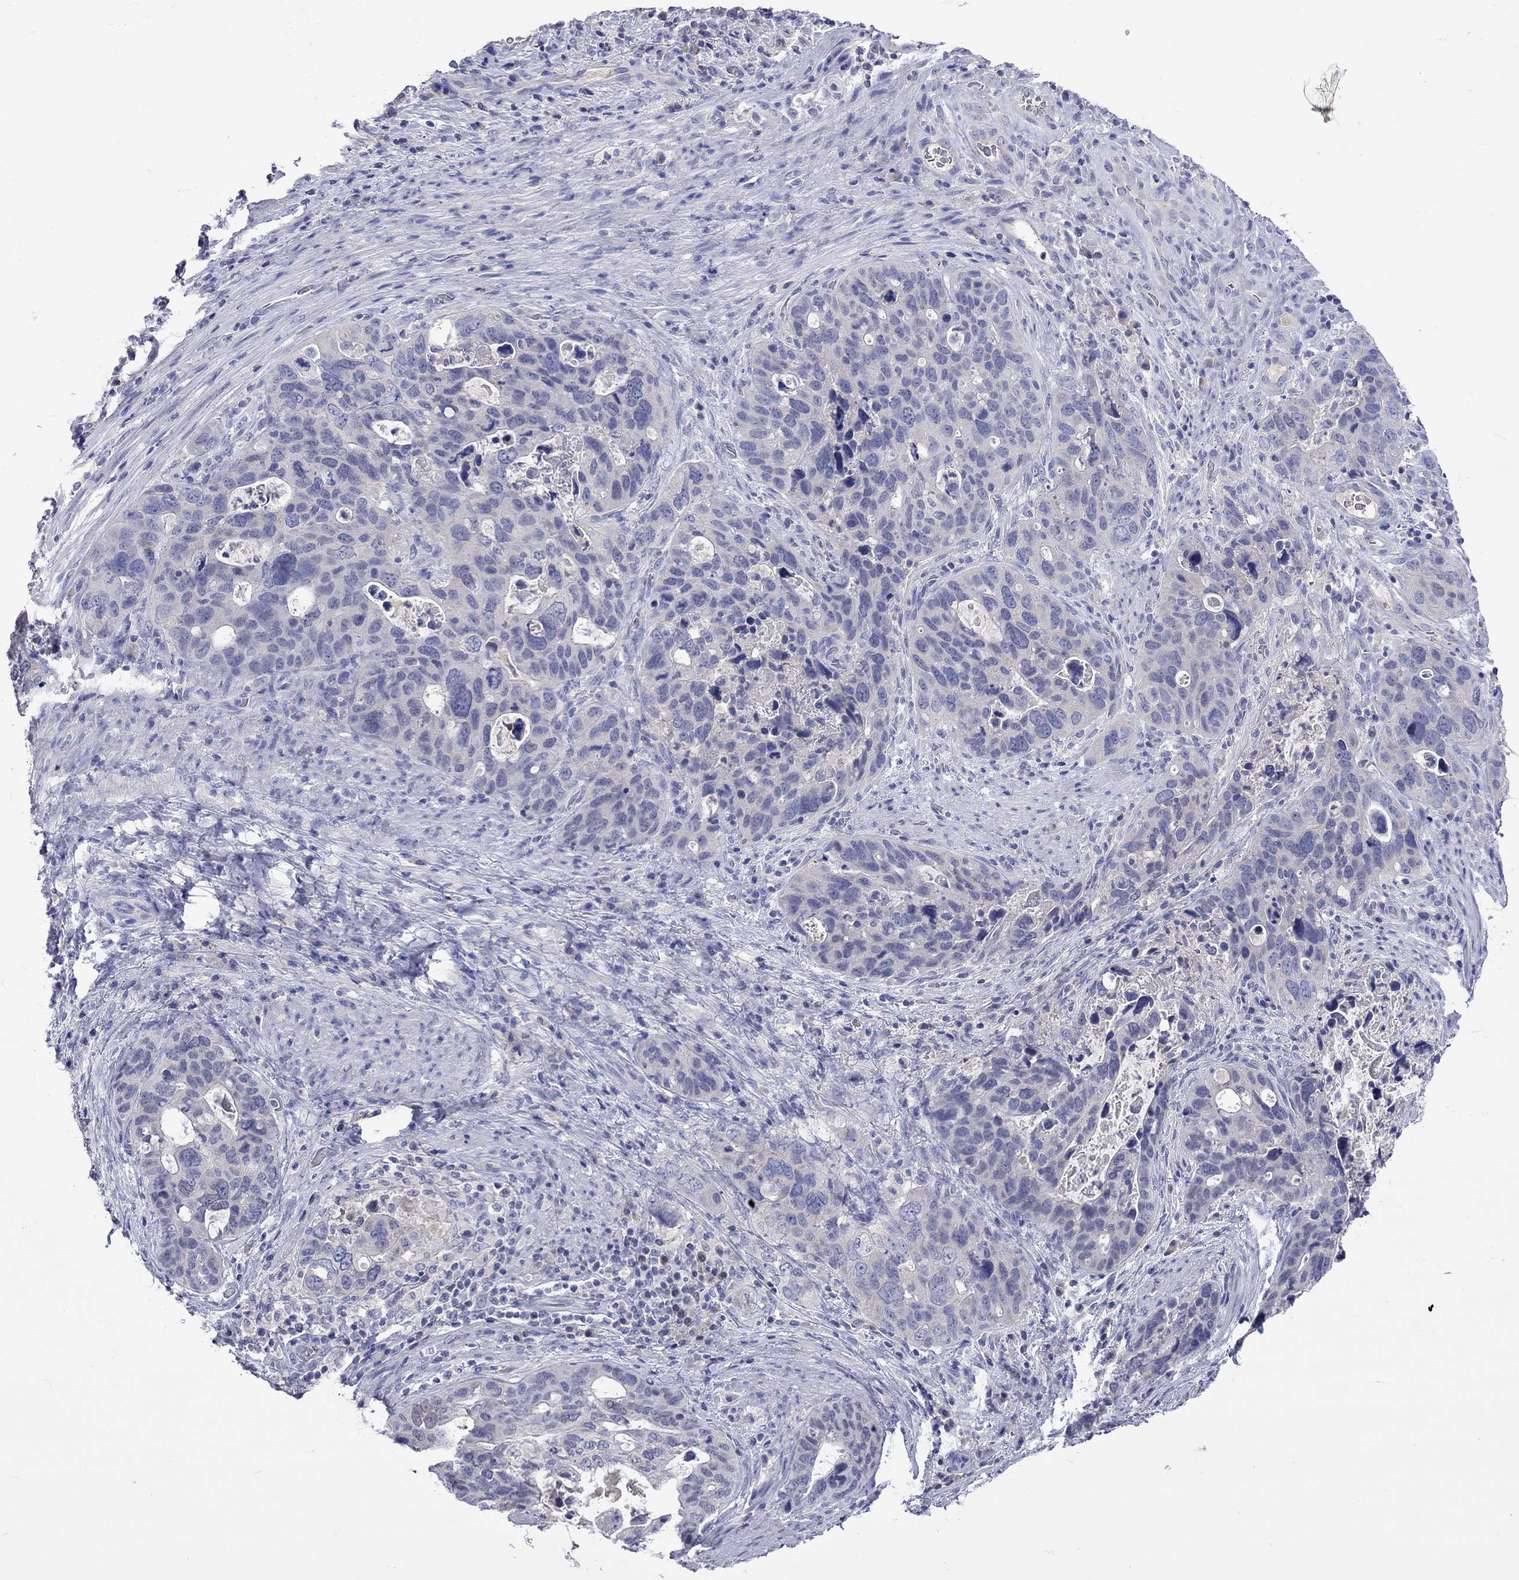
{"staining": {"intensity": "negative", "quantity": "none", "location": "none"}, "tissue": "stomach cancer", "cell_type": "Tumor cells", "image_type": "cancer", "snomed": [{"axis": "morphology", "description": "Adenocarcinoma, NOS"}, {"axis": "topography", "description": "Stomach"}], "caption": "A high-resolution image shows IHC staining of stomach cancer (adenocarcinoma), which displays no significant expression in tumor cells.", "gene": "LRFN4", "patient": {"sex": "male", "age": 54}}